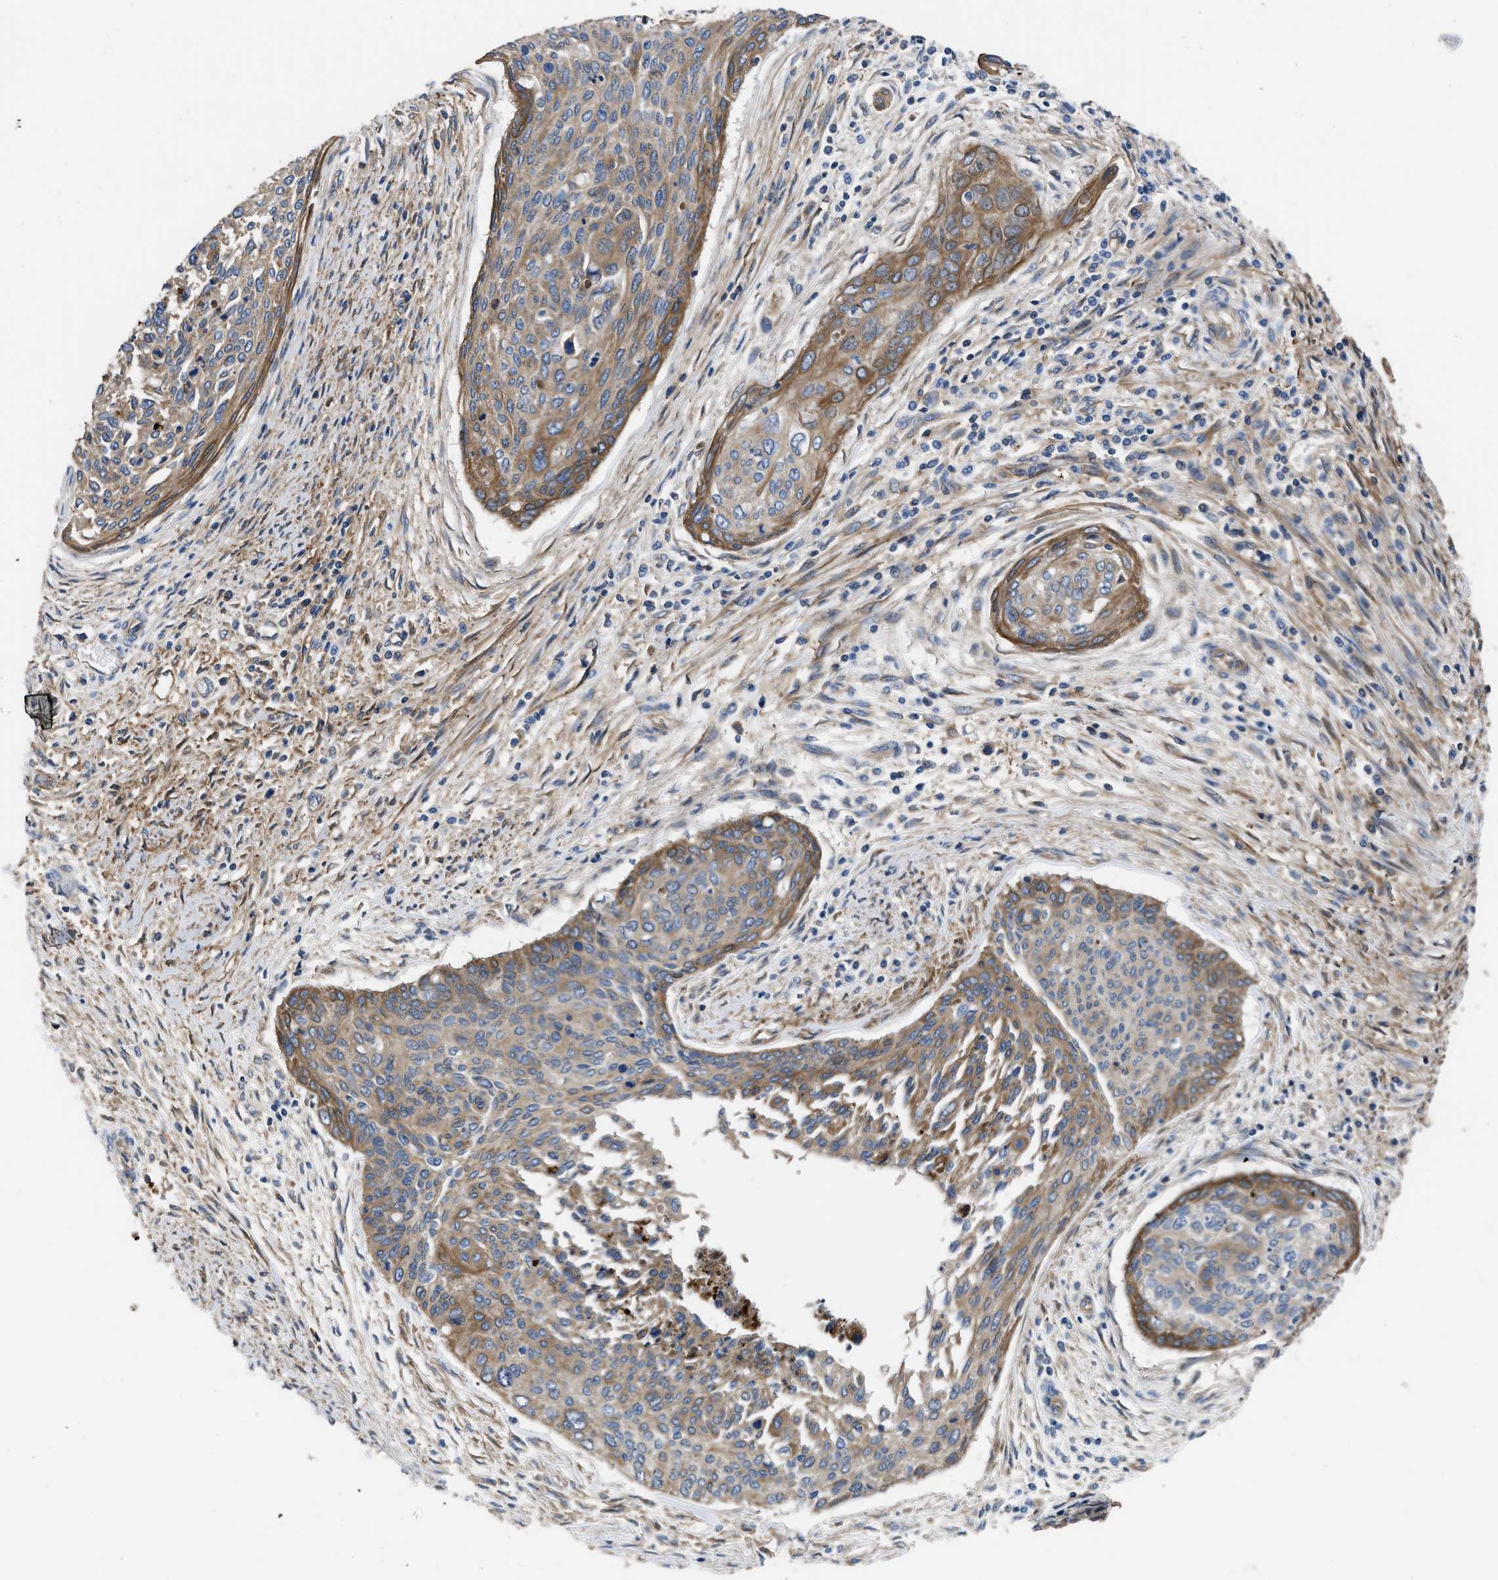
{"staining": {"intensity": "strong", "quantity": "25%-75%", "location": "cytoplasmic/membranous"}, "tissue": "cervical cancer", "cell_type": "Tumor cells", "image_type": "cancer", "snomed": [{"axis": "morphology", "description": "Squamous cell carcinoma, NOS"}, {"axis": "topography", "description": "Cervix"}], "caption": "Immunohistochemistry (IHC) image of human cervical cancer stained for a protein (brown), which exhibits high levels of strong cytoplasmic/membranous positivity in about 25%-75% of tumor cells.", "gene": "NT5E", "patient": {"sex": "female", "age": 55}}